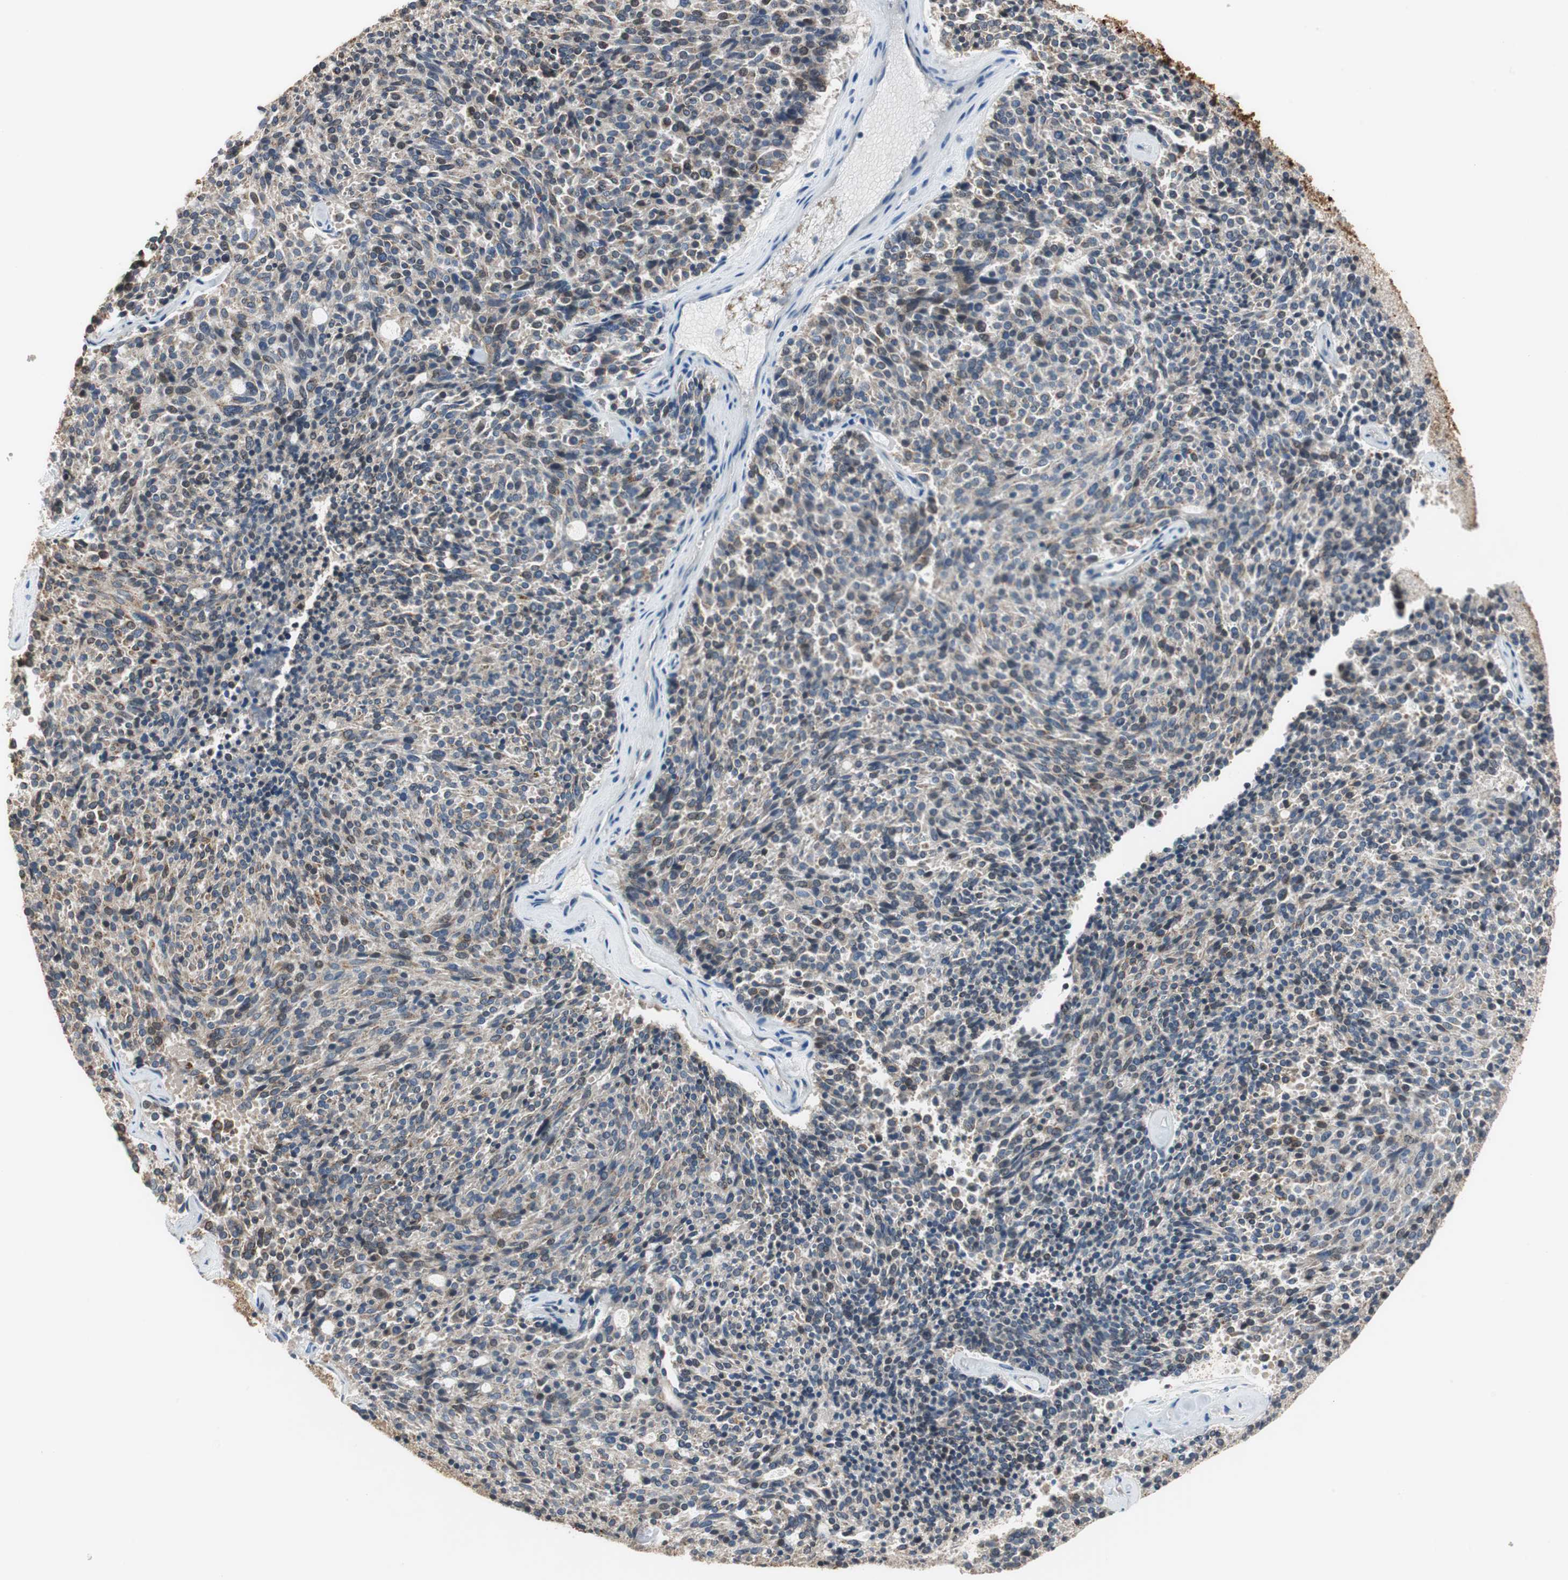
{"staining": {"intensity": "negative", "quantity": "none", "location": "none"}, "tissue": "carcinoid", "cell_type": "Tumor cells", "image_type": "cancer", "snomed": [{"axis": "morphology", "description": "Carcinoid, malignant, NOS"}, {"axis": "topography", "description": "Pancreas"}], "caption": "There is no significant positivity in tumor cells of carcinoid. Nuclei are stained in blue.", "gene": "PI4KB", "patient": {"sex": "female", "age": 54}}